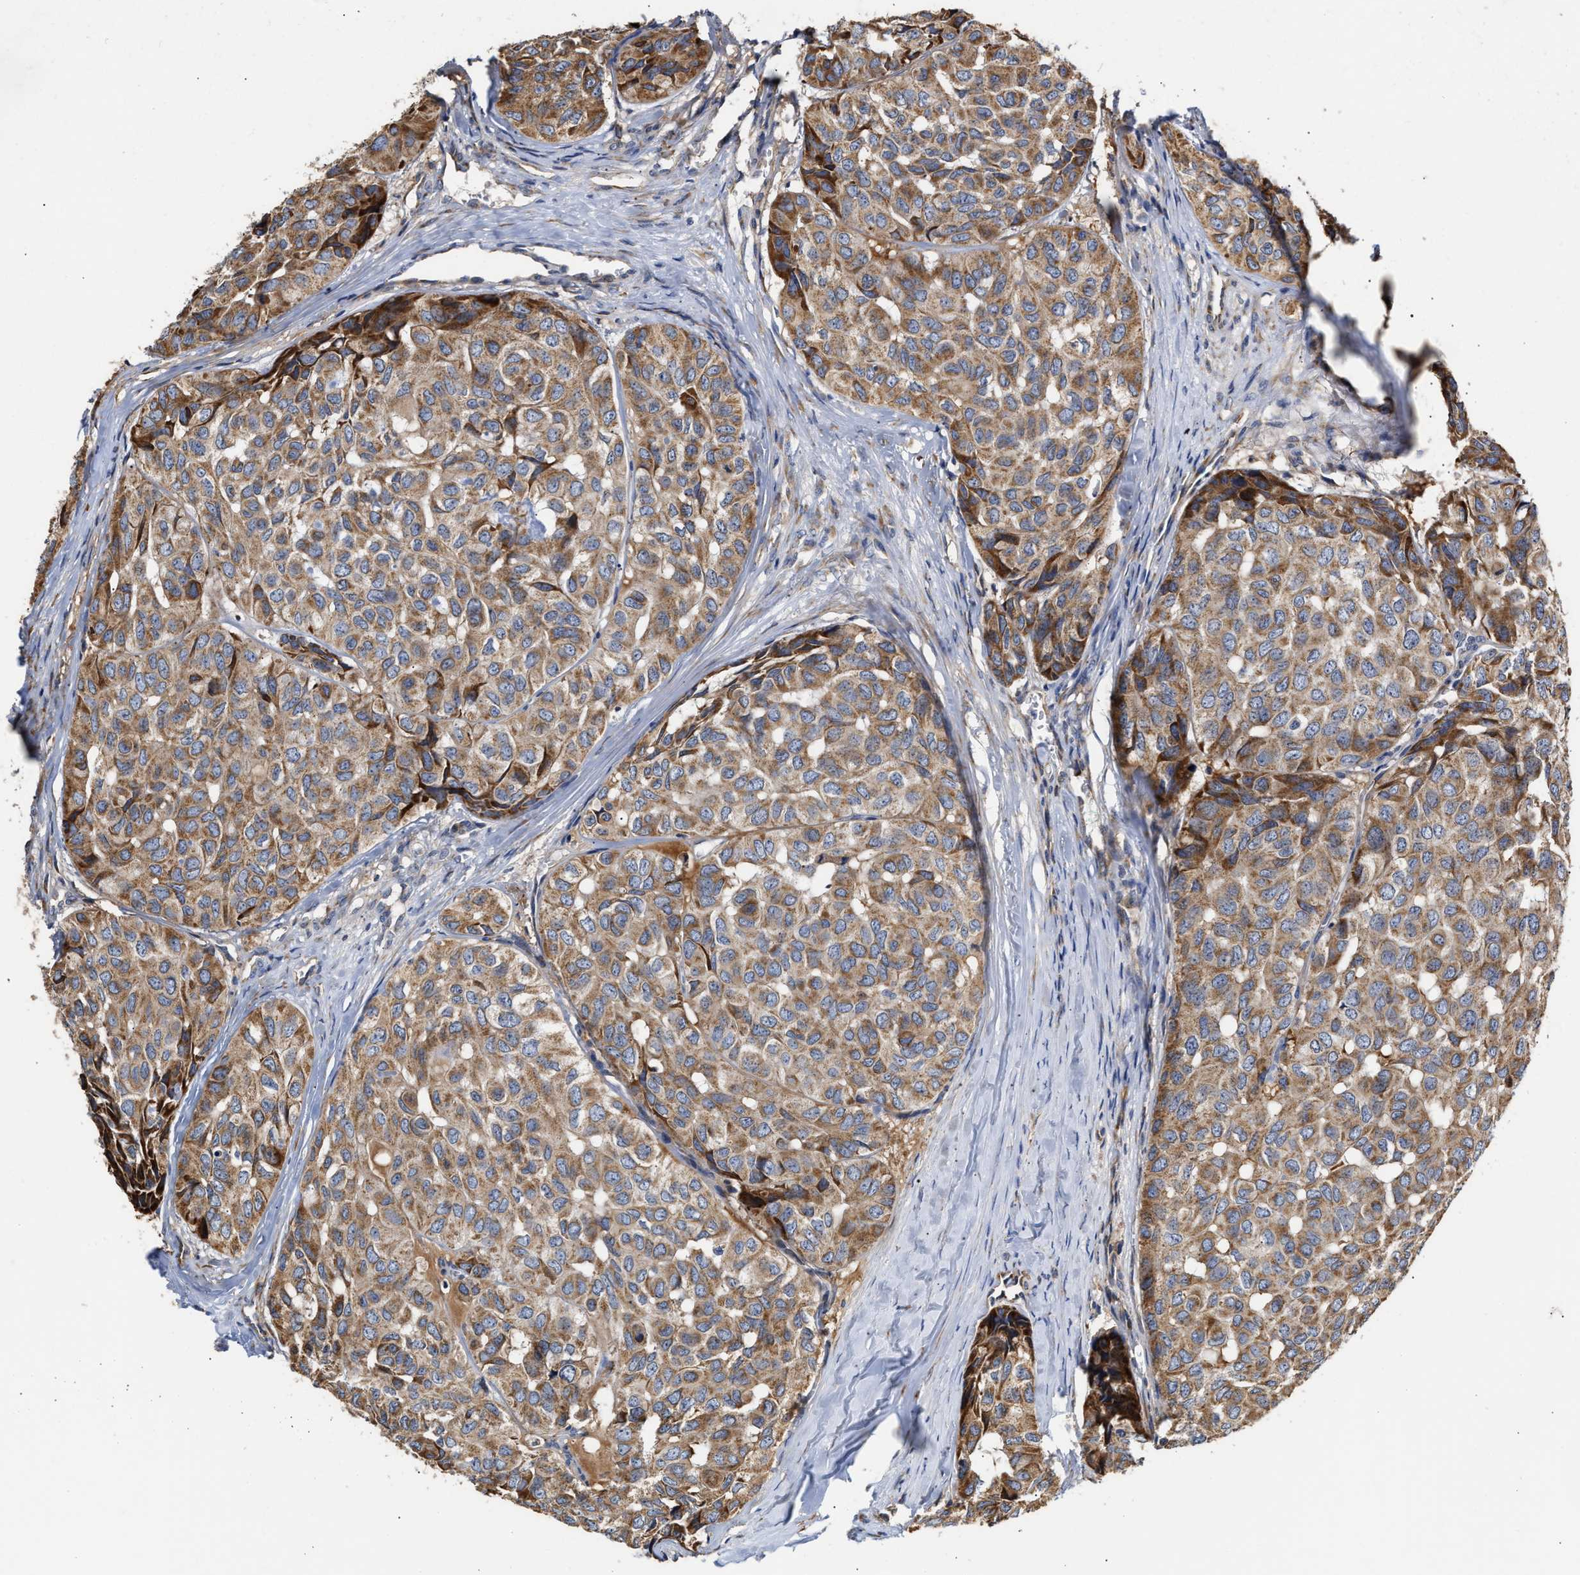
{"staining": {"intensity": "moderate", "quantity": ">75%", "location": "cytoplasmic/membranous"}, "tissue": "head and neck cancer", "cell_type": "Tumor cells", "image_type": "cancer", "snomed": [{"axis": "morphology", "description": "Adenocarcinoma, NOS"}, {"axis": "topography", "description": "Salivary gland, NOS"}, {"axis": "topography", "description": "Head-Neck"}], "caption": "Head and neck cancer (adenocarcinoma) stained with a protein marker shows moderate staining in tumor cells.", "gene": "MALSU1", "patient": {"sex": "female", "age": 76}}